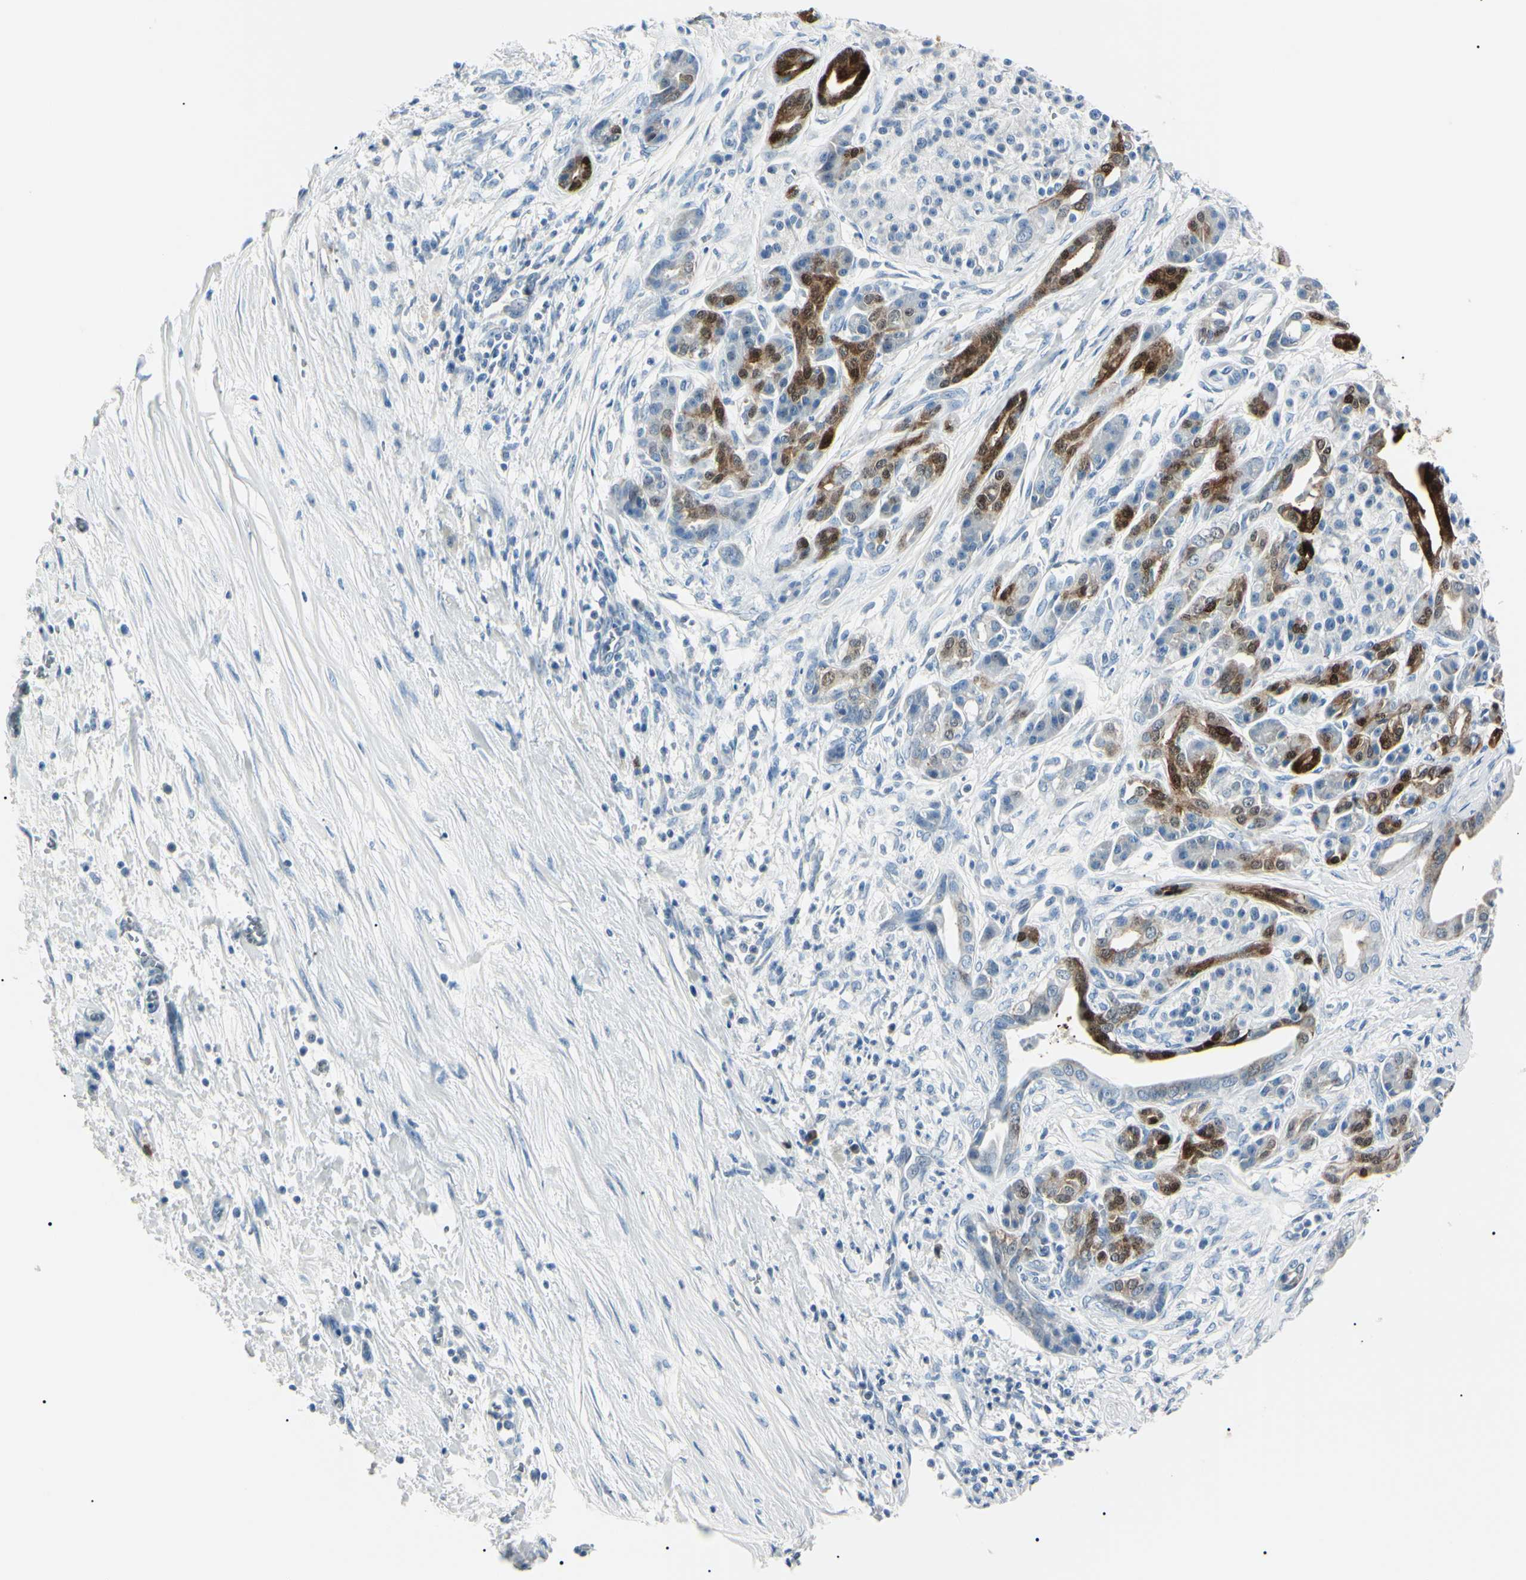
{"staining": {"intensity": "strong", "quantity": "25%-75%", "location": "cytoplasmic/membranous,nuclear"}, "tissue": "pancreatic cancer", "cell_type": "Tumor cells", "image_type": "cancer", "snomed": [{"axis": "morphology", "description": "Adenocarcinoma, NOS"}, {"axis": "topography", "description": "Pancreas"}], "caption": "A high amount of strong cytoplasmic/membranous and nuclear staining is identified in approximately 25%-75% of tumor cells in pancreatic adenocarcinoma tissue. (IHC, brightfield microscopy, high magnification).", "gene": "CA2", "patient": {"sex": "male", "age": 59}}